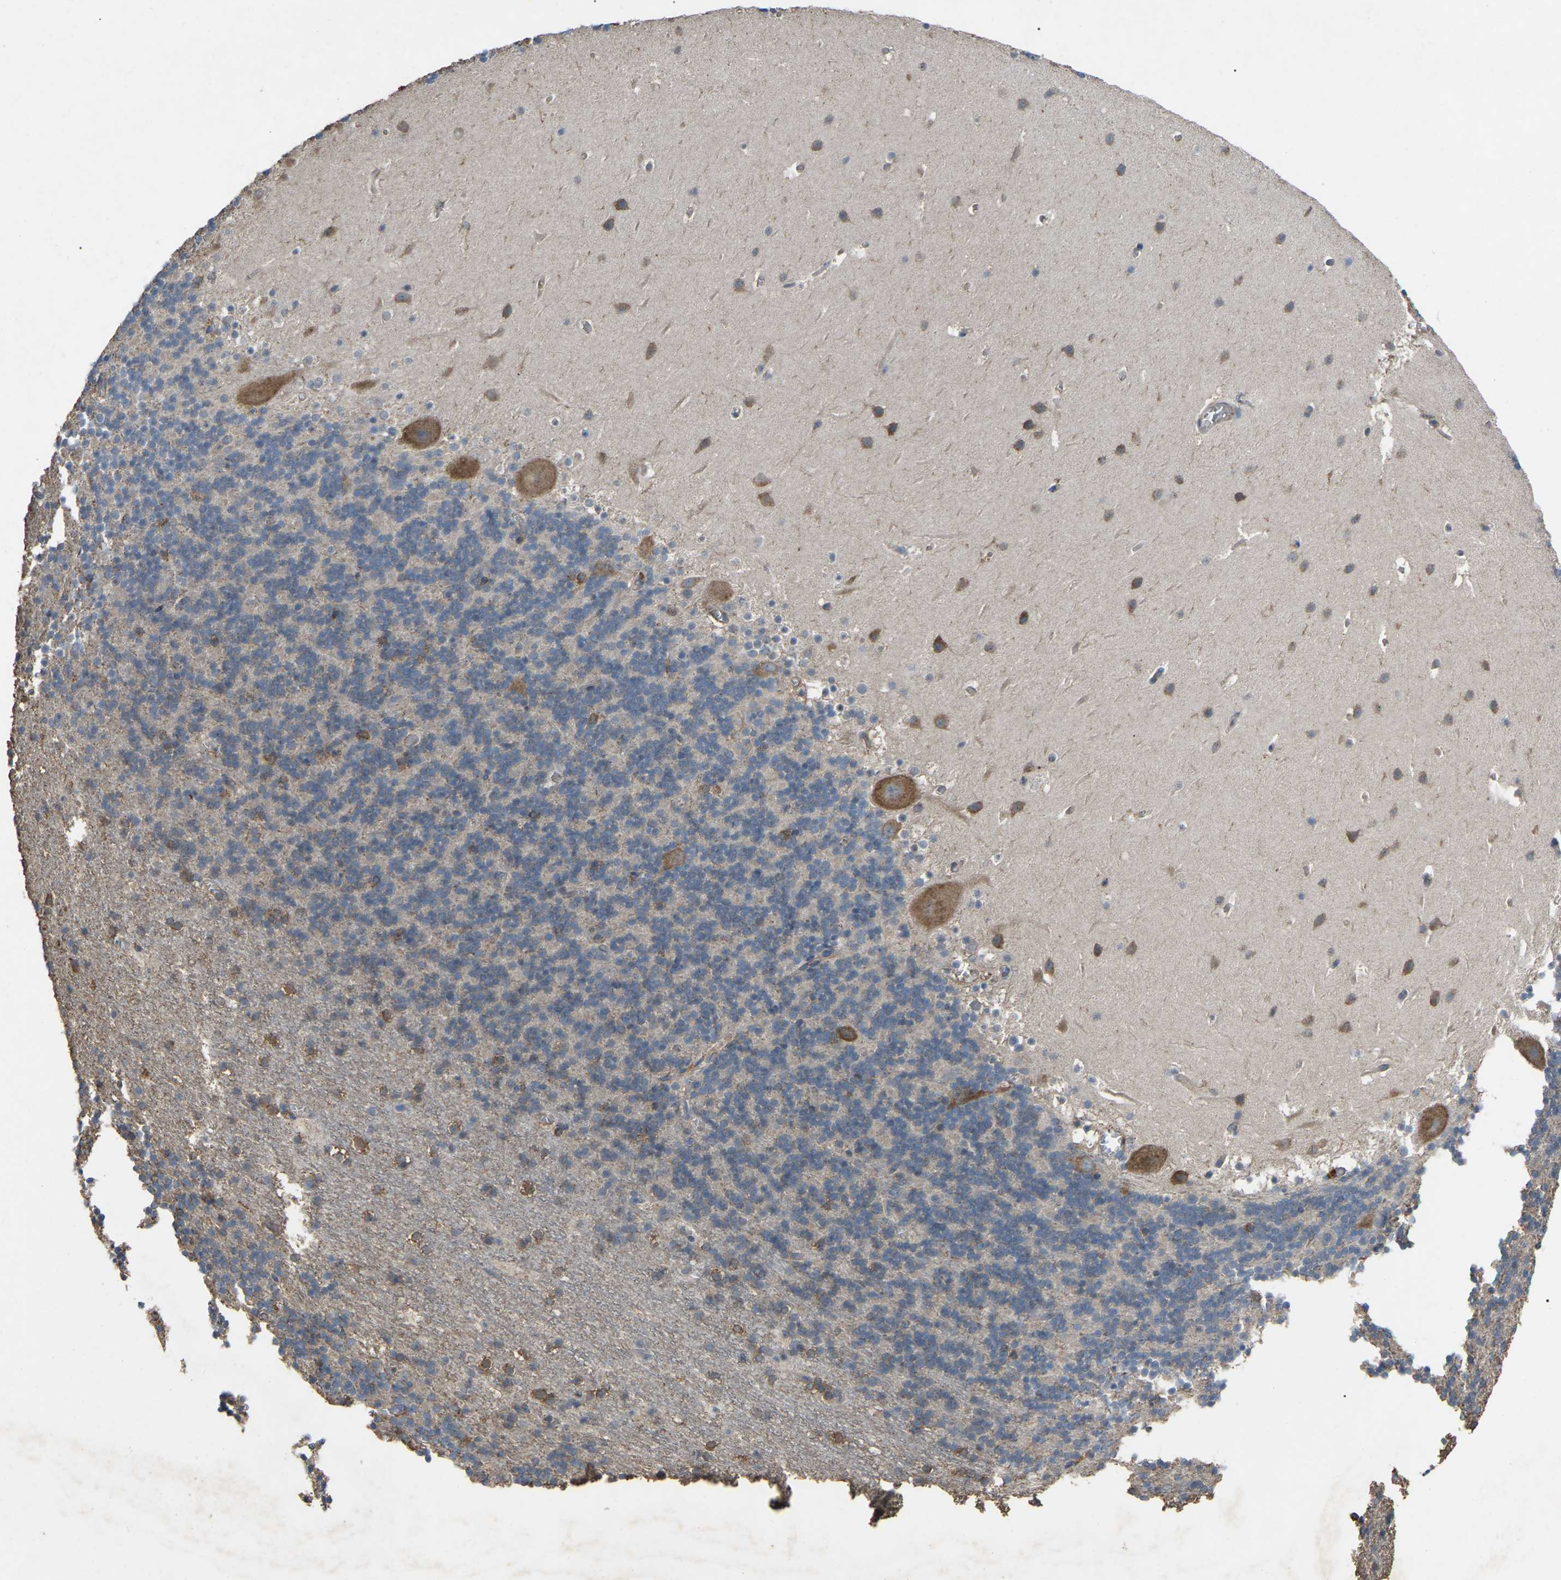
{"staining": {"intensity": "negative", "quantity": "none", "location": "none"}, "tissue": "cerebellum", "cell_type": "Cells in granular layer", "image_type": "normal", "snomed": [{"axis": "morphology", "description": "Normal tissue, NOS"}, {"axis": "topography", "description": "Cerebellum"}], "caption": "Immunohistochemistry (IHC) micrograph of normal cerebellum: cerebellum stained with DAB exhibits no significant protein expression in cells in granular layer.", "gene": "AIMP1", "patient": {"sex": "male", "age": 45}}